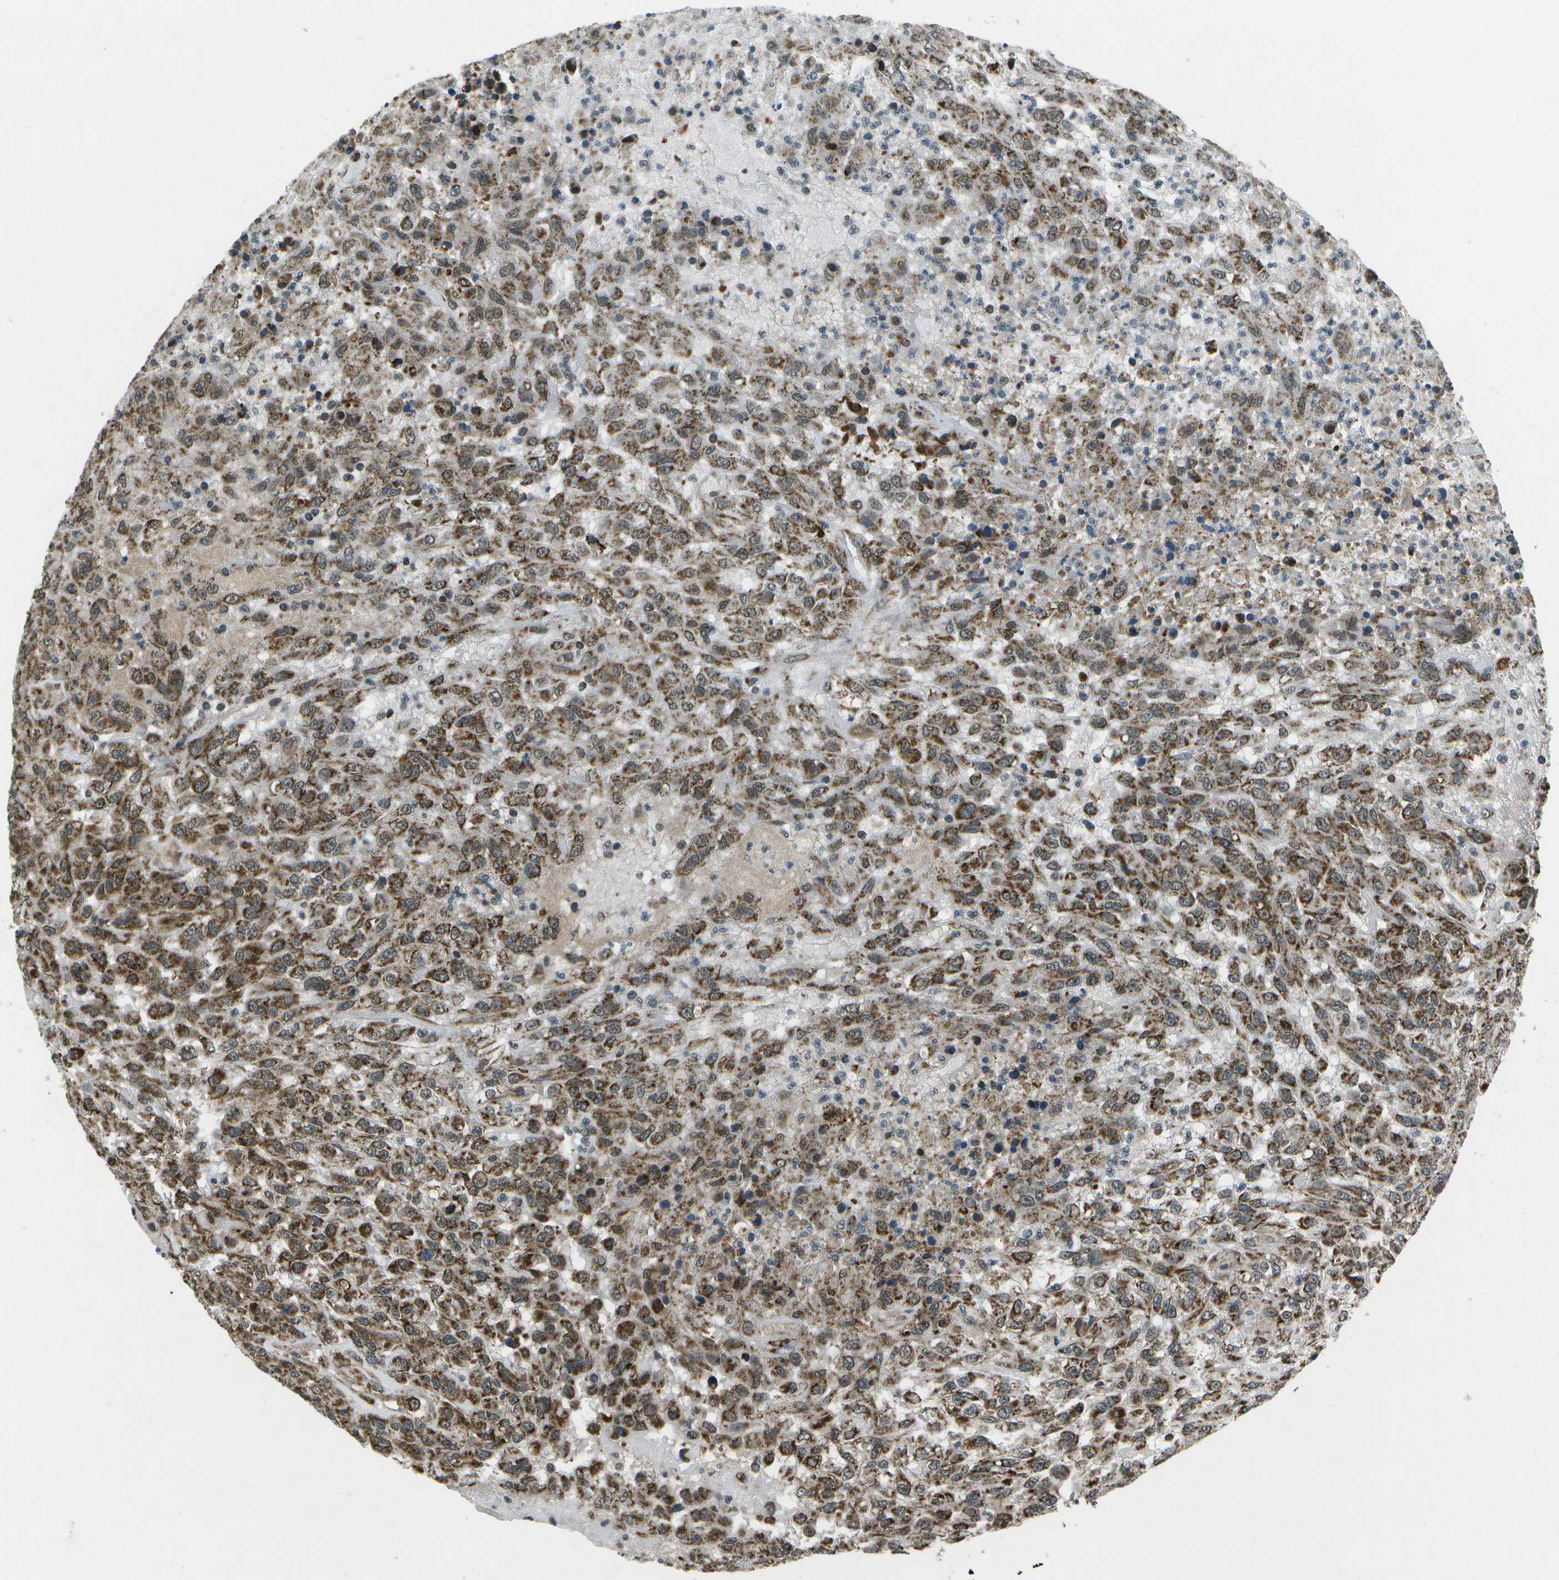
{"staining": {"intensity": "strong", "quantity": ">75%", "location": "cytoplasmic/membranous"}, "tissue": "urothelial cancer", "cell_type": "Tumor cells", "image_type": "cancer", "snomed": [{"axis": "morphology", "description": "Urothelial carcinoma, High grade"}, {"axis": "topography", "description": "Urinary bladder"}], "caption": "DAB (3,3'-diaminobenzidine) immunohistochemical staining of human urothelial cancer exhibits strong cytoplasmic/membranous protein positivity in about >75% of tumor cells.", "gene": "EIF2AK1", "patient": {"sex": "male", "age": 46}}